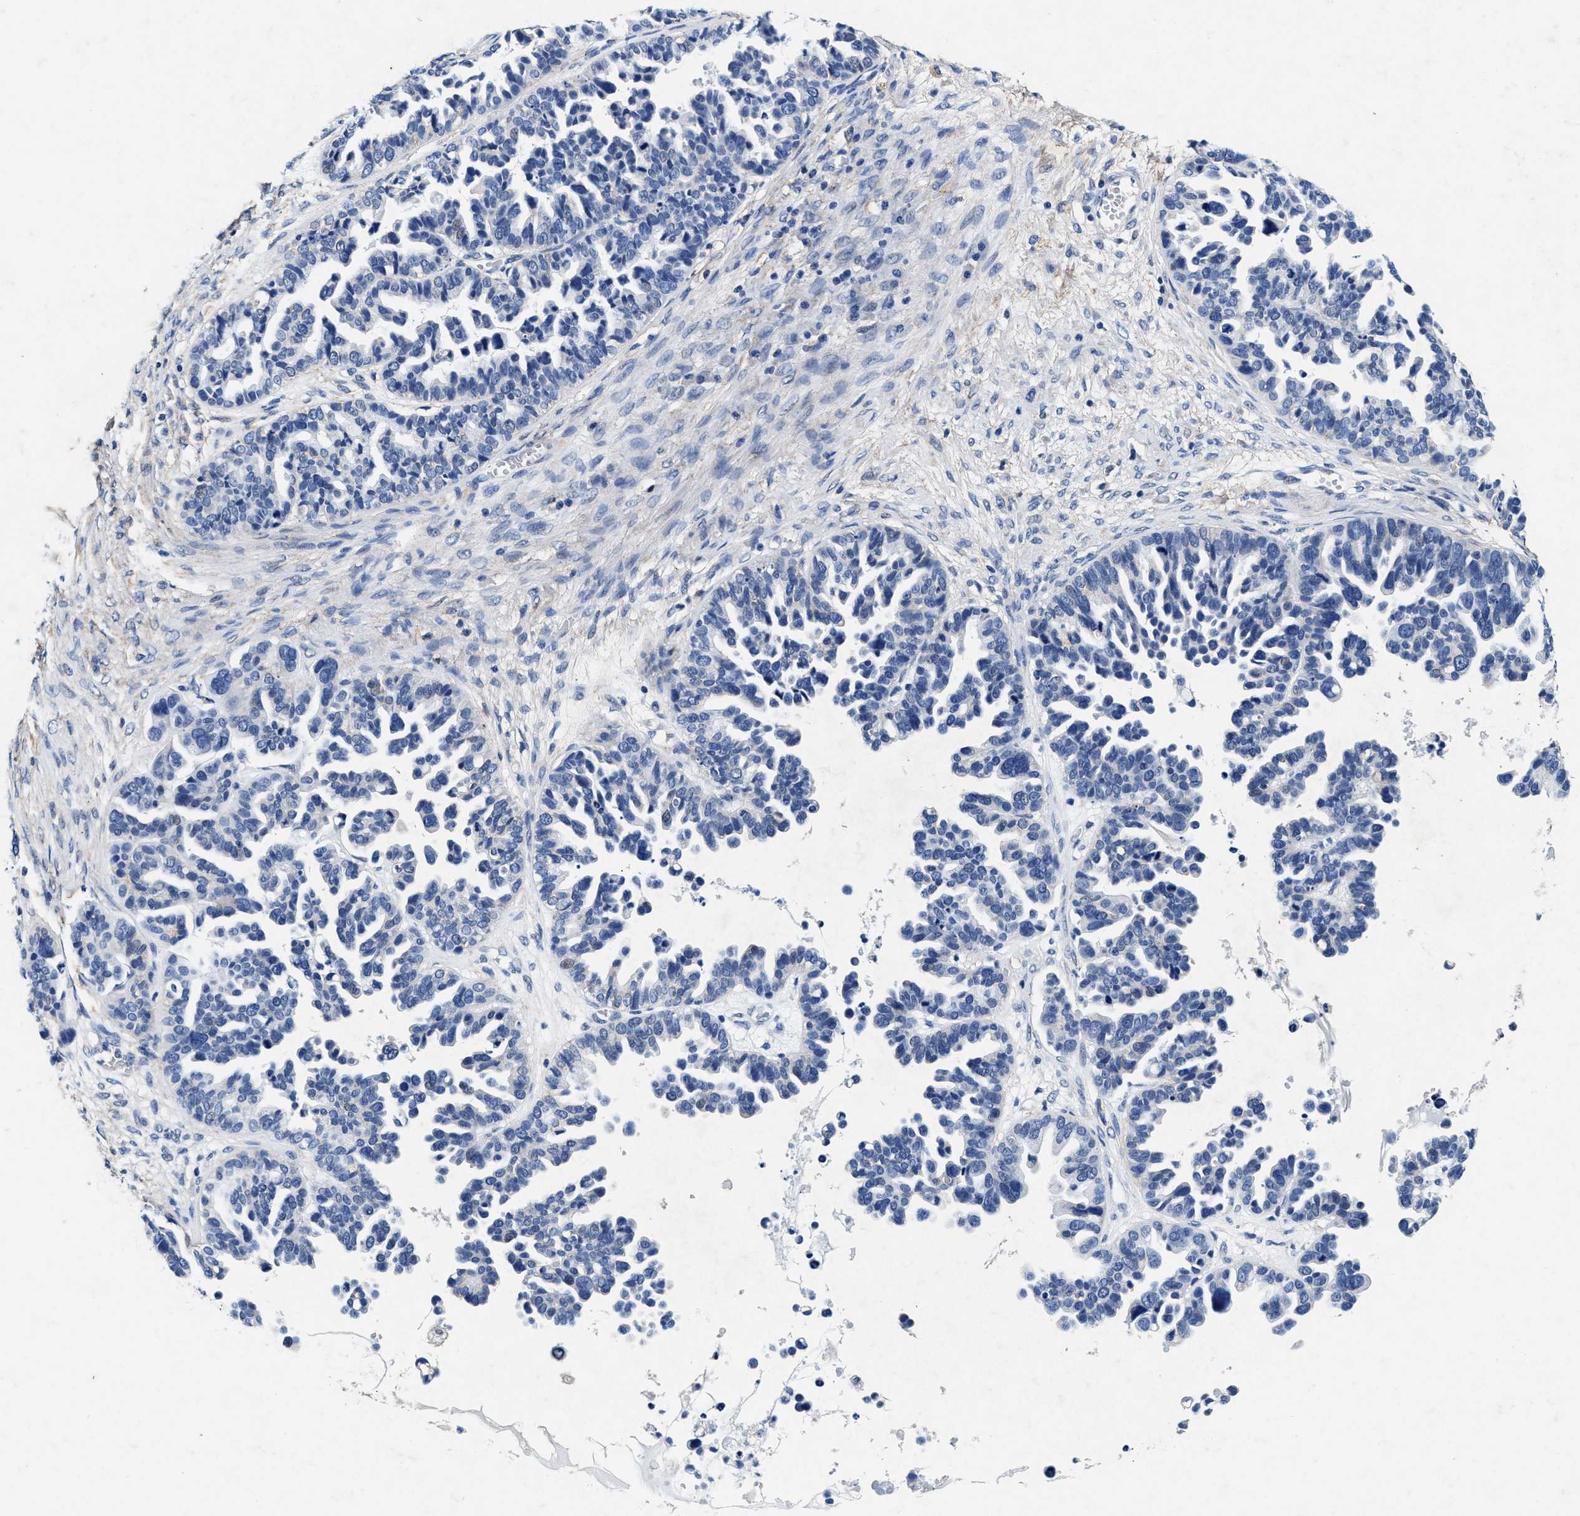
{"staining": {"intensity": "negative", "quantity": "none", "location": "none"}, "tissue": "ovarian cancer", "cell_type": "Tumor cells", "image_type": "cancer", "snomed": [{"axis": "morphology", "description": "Cystadenocarcinoma, serous, NOS"}, {"axis": "topography", "description": "Ovary"}], "caption": "IHC photomicrograph of human ovarian serous cystadenocarcinoma stained for a protein (brown), which reveals no expression in tumor cells. The staining was performed using DAB to visualize the protein expression in brown, while the nuclei were stained in blue with hematoxylin (Magnification: 20x).", "gene": "SLC8A1", "patient": {"sex": "female", "age": 56}}